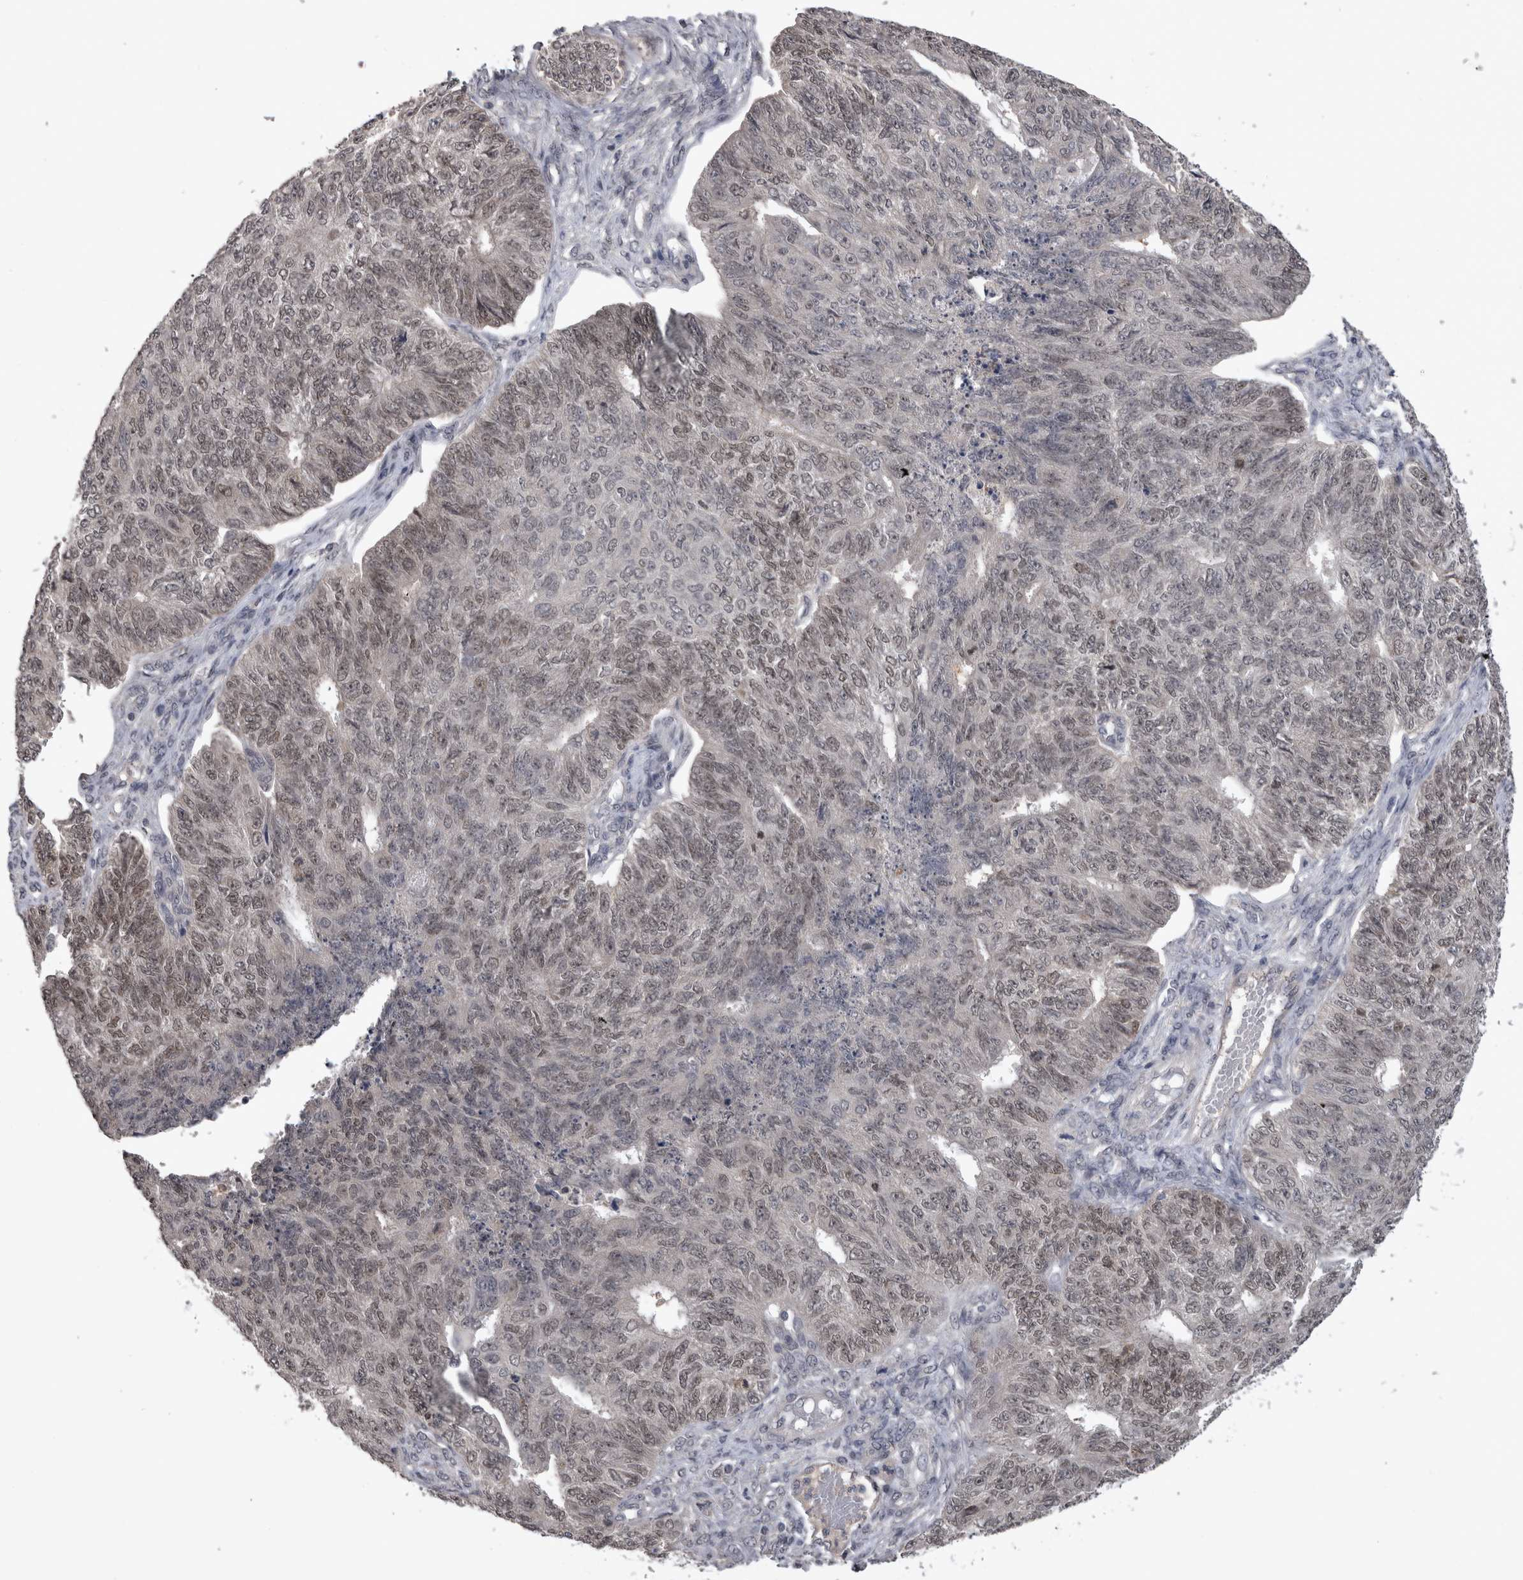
{"staining": {"intensity": "weak", "quantity": ">75%", "location": "nuclear"}, "tissue": "endometrial cancer", "cell_type": "Tumor cells", "image_type": "cancer", "snomed": [{"axis": "morphology", "description": "Adenocarcinoma, NOS"}, {"axis": "topography", "description": "Endometrium"}], "caption": "Protein staining reveals weak nuclear positivity in about >75% of tumor cells in adenocarcinoma (endometrial).", "gene": "ZNF114", "patient": {"sex": "female", "age": 32}}